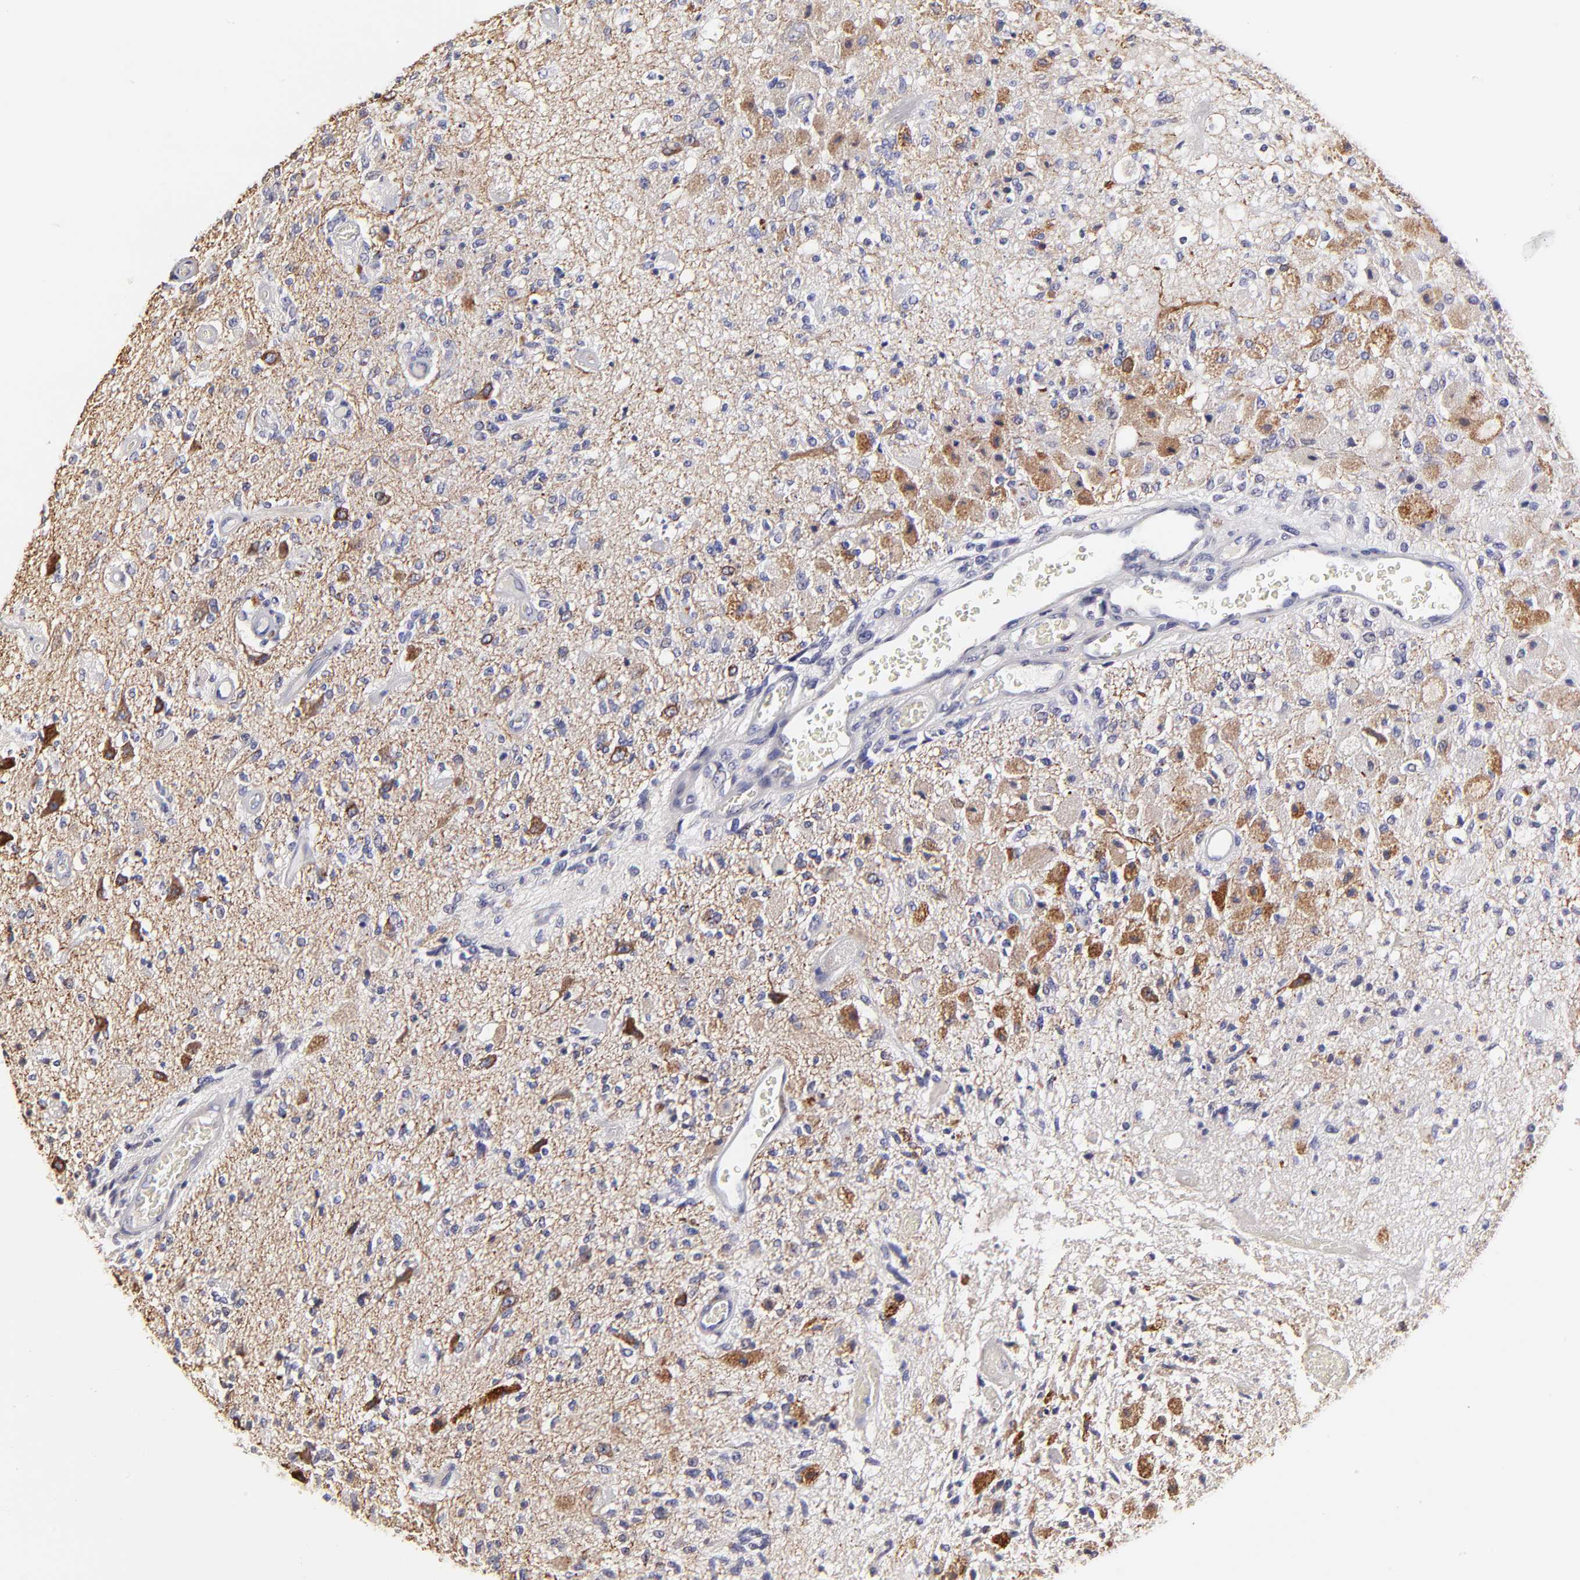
{"staining": {"intensity": "moderate", "quantity": "25%-75%", "location": "cytoplasmic/membranous"}, "tissue": "glioma", "cell_type": "Tumor cells", "image_type": "cancer", "snomed": [{"axis": "morphology", "description": "Normal tissue, NOS"}, {"axis": "morphology", "description": "Glioma, malignant, High grade"}, {"axis": "topography", "description": "Cerebral cortex"}], "caption": "Protein staining exhibits moderate cytoplasmic/membranous staining in approximately 25%-75% of tumor cells in glioma.", "gene": "BTG2", "patient": {"sex": "male", "age": 77}}